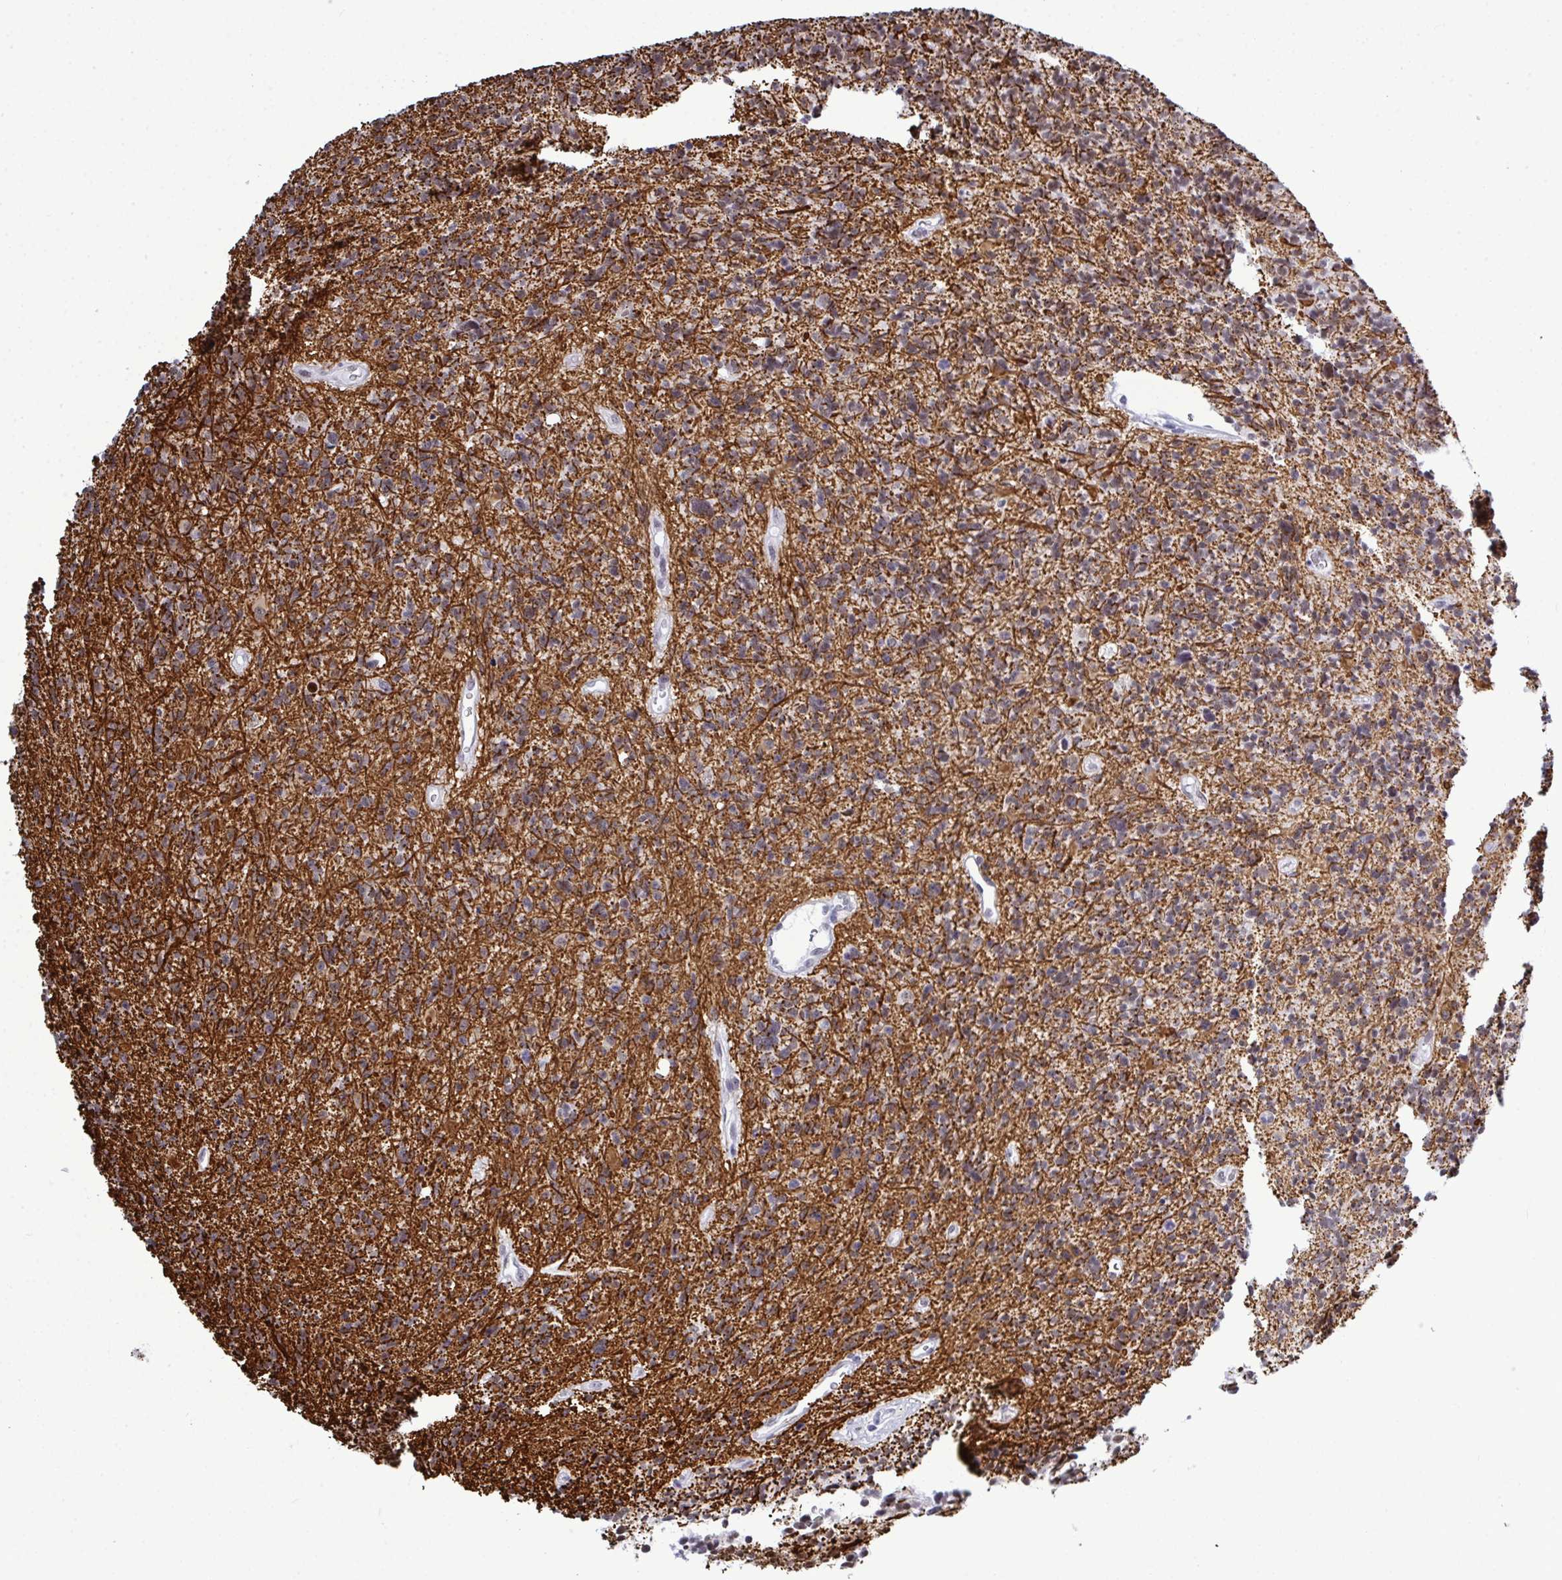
{"staining": {"intensity": "weak", "quantity": "25%-75%", "location": "cytoplasmic/membranous,nuclear"}, "tissue": "glioma", "cell_type": "Tumor cells", "image_type": "cancer", "snomed": [{"axis": "morphology", "description": "Glioma, malignant, High grade"}, {"axis": "topography", "description": "Brain"}], "caption": "Immunohistochemical staining of human glioma displays low levels of weak cytoplasmic/membranous and nuclear protein expression in approximately 25%-75% of tumor cells.", "gene": "PPP1R10", "patient": {"sex": "male", "age": 29}}